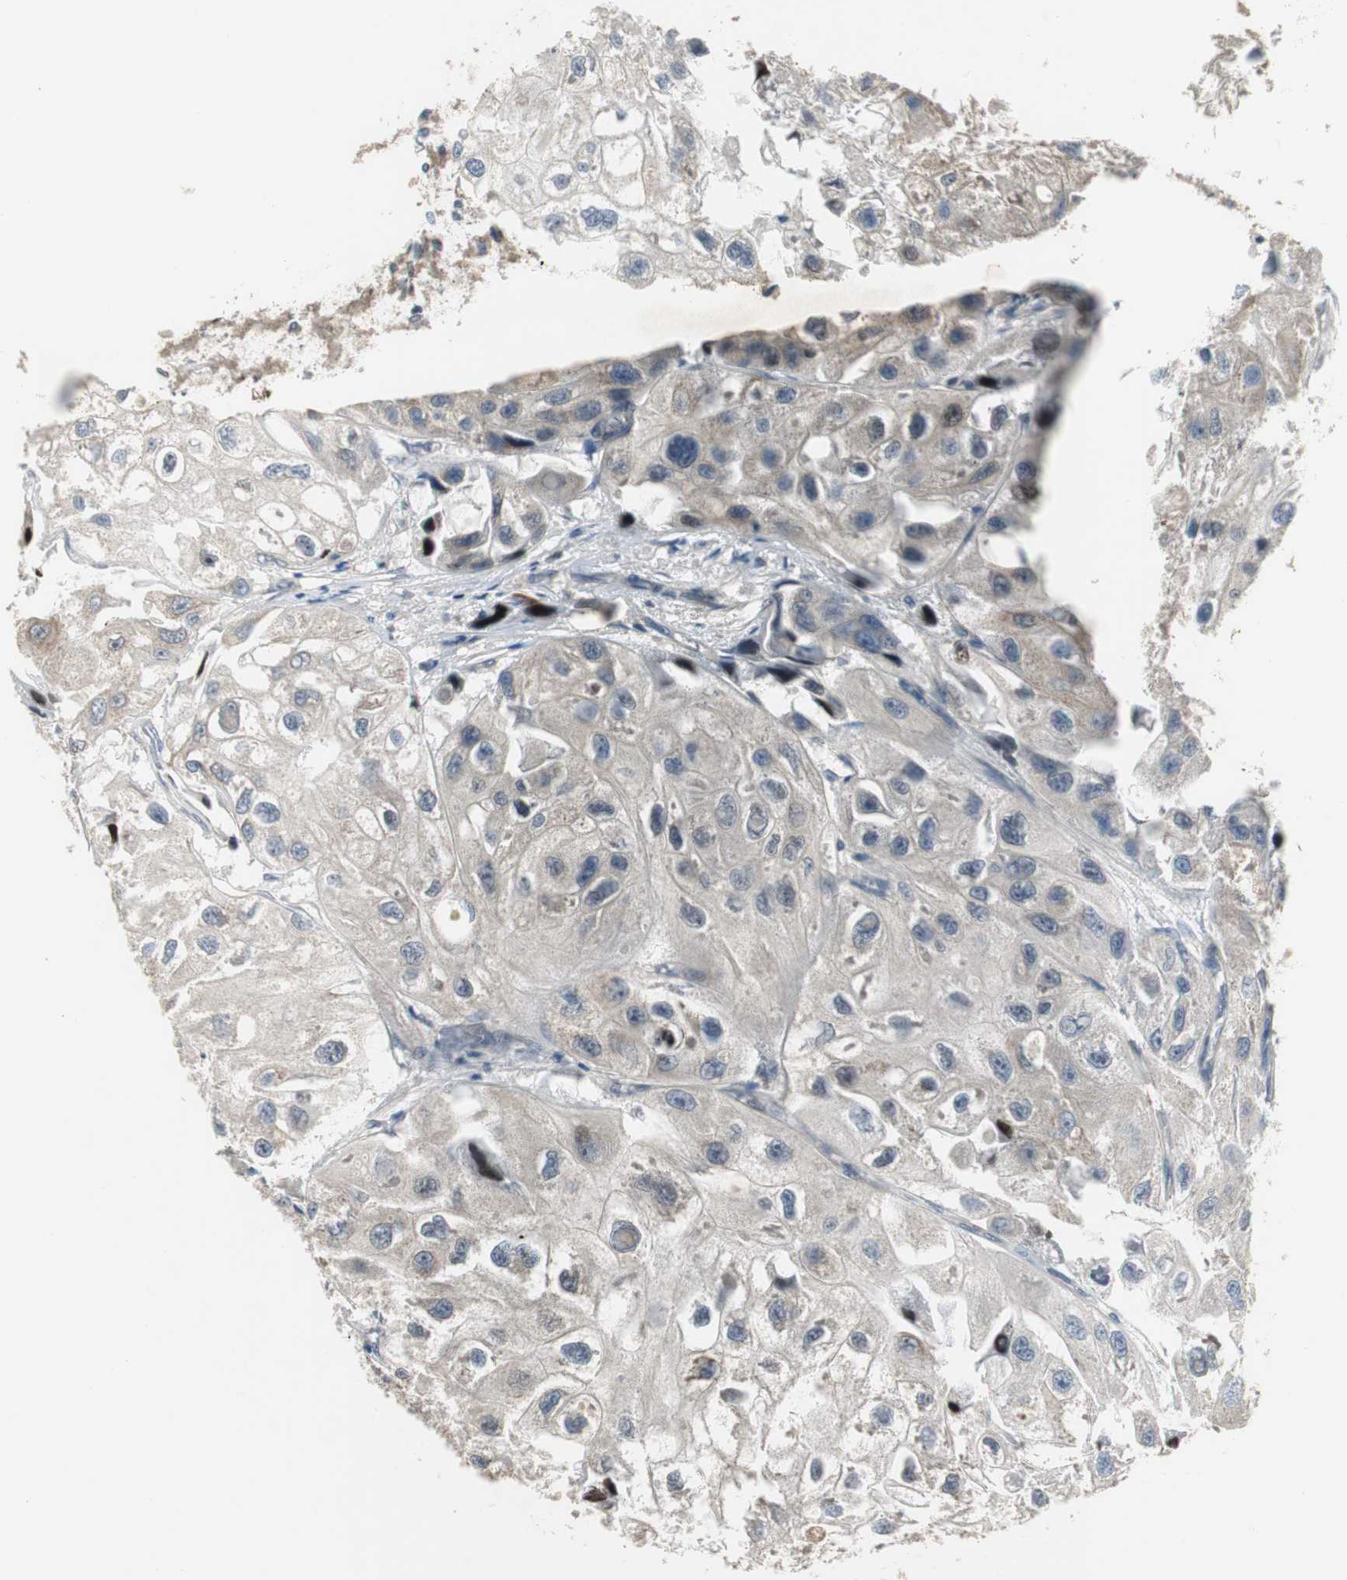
{"staining": {"intensity": "weak", "quantity": ">75%", "location": "cytoplasmic/membranous"}, "tissue": "urothelial cancer", "cell_type": "Tumor cells", "image_type": "cancer", "snomed": [{"axis": "morphology", "description": "Urothelial carcinoma, High grade"}, {"axis": "topography", "description": "Urinary bladder"}], "caption": "Immunohistochemistry photomicrograph of urothelial carcinoma (high-grade) stained for a protein (brown), which shows low levels of weak cytoplasmic/membranous positivity in approximately >75% of tumor cells.", "gene": "MYT1", "patient": {"sex": "female", "age": 64}}